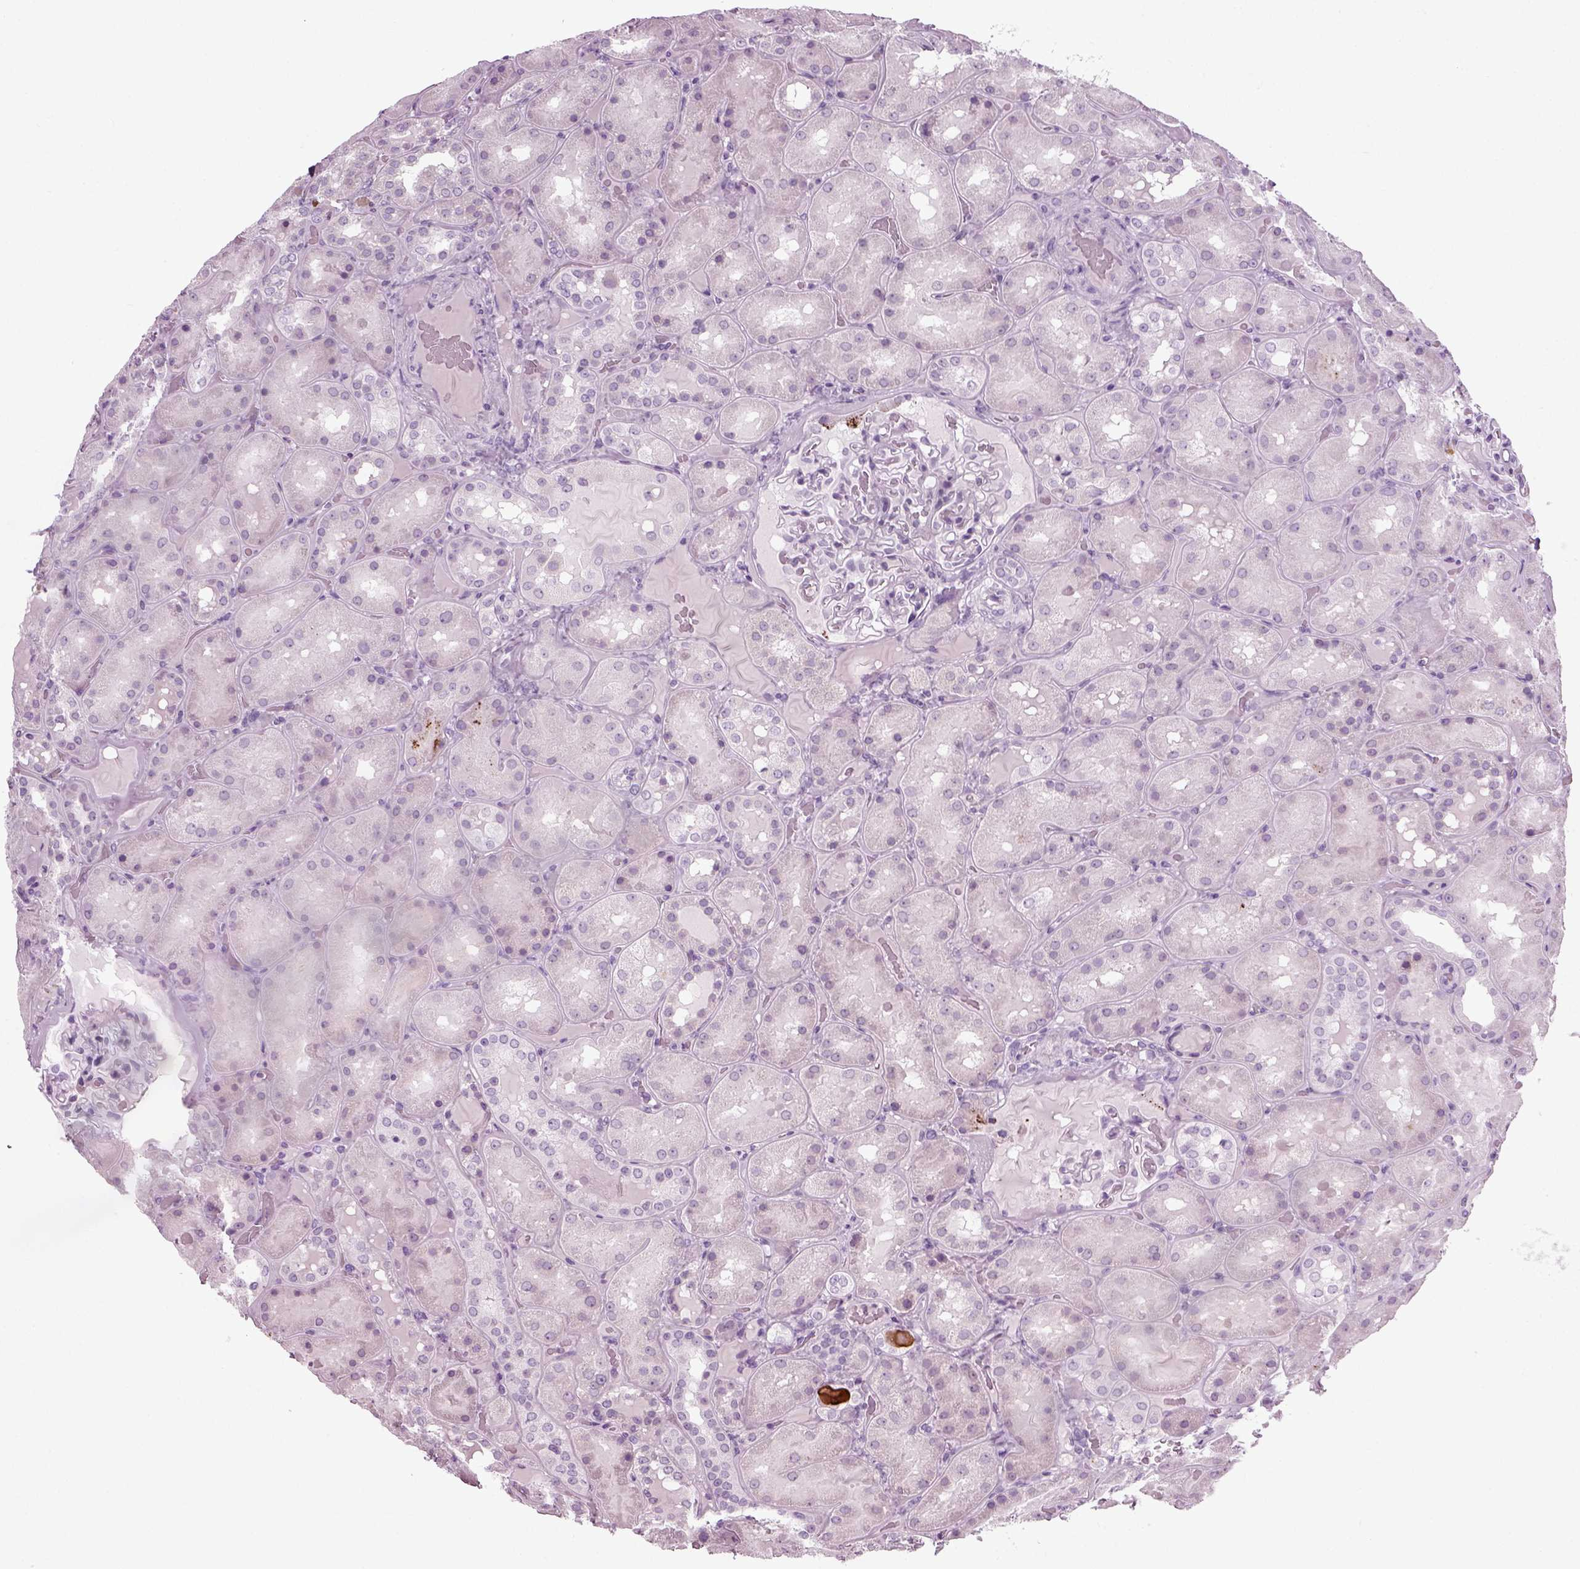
{"staining": {"intensity": "negative", "quantity": "none", "location": "none"}, "tissue": "kidney", "cell_type": "Cells in glomeruli", "image_type": "normal", "snomed": [{"axis": "morphology", "description": "Normal tissue, NOS"}, {"axis": "topography", "description": "Kidney"}], "caption": "High power microscopy image of an immunohistochemistry histopathology image of benign kidney, revealing no significant staining in cells in glomeruli.", "gene": "PRLH", "patient": {"sex": "male", "age": 73}}